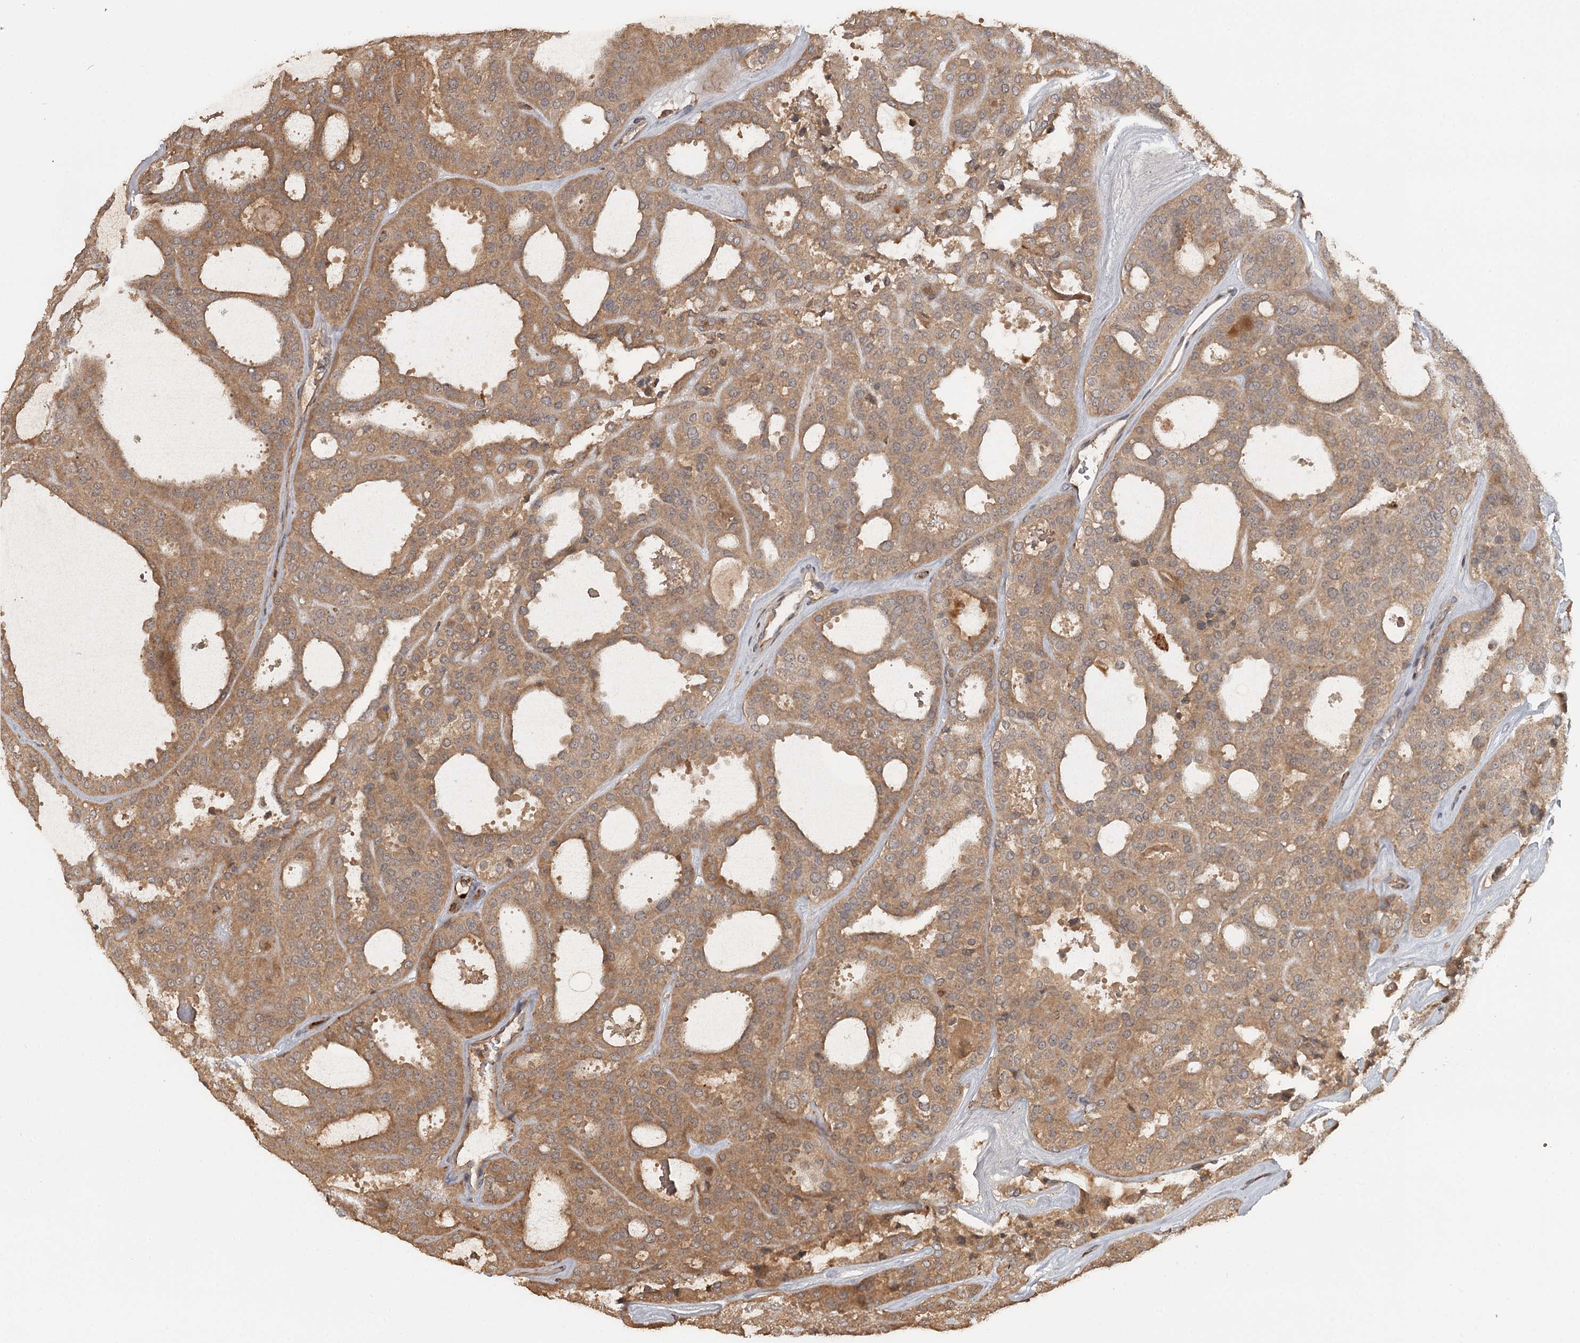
{"staining": {"intensity": "moderate", "quantity": ">75%", "location": "cytoplasmic/membranous"}, "tissue": "thyroid cancer", "cell_type": "Tumor cells", "image_type": "cancer", "snomed": [{"axis": "morphology", "description": "Follicular adenoma carcinoma, NOS"}, {"axis": "topography", "description": "Thyroid gland"}], "caption": "Immunohistochemical staining of human thyroid follicular adenoma carcinoma reveals medium levels of moderate cytoplasmic/membranous staining in approximately >75% of tumor cells.", "gene": "FAXC", "patient": {"sex": "male", "age": 75}}